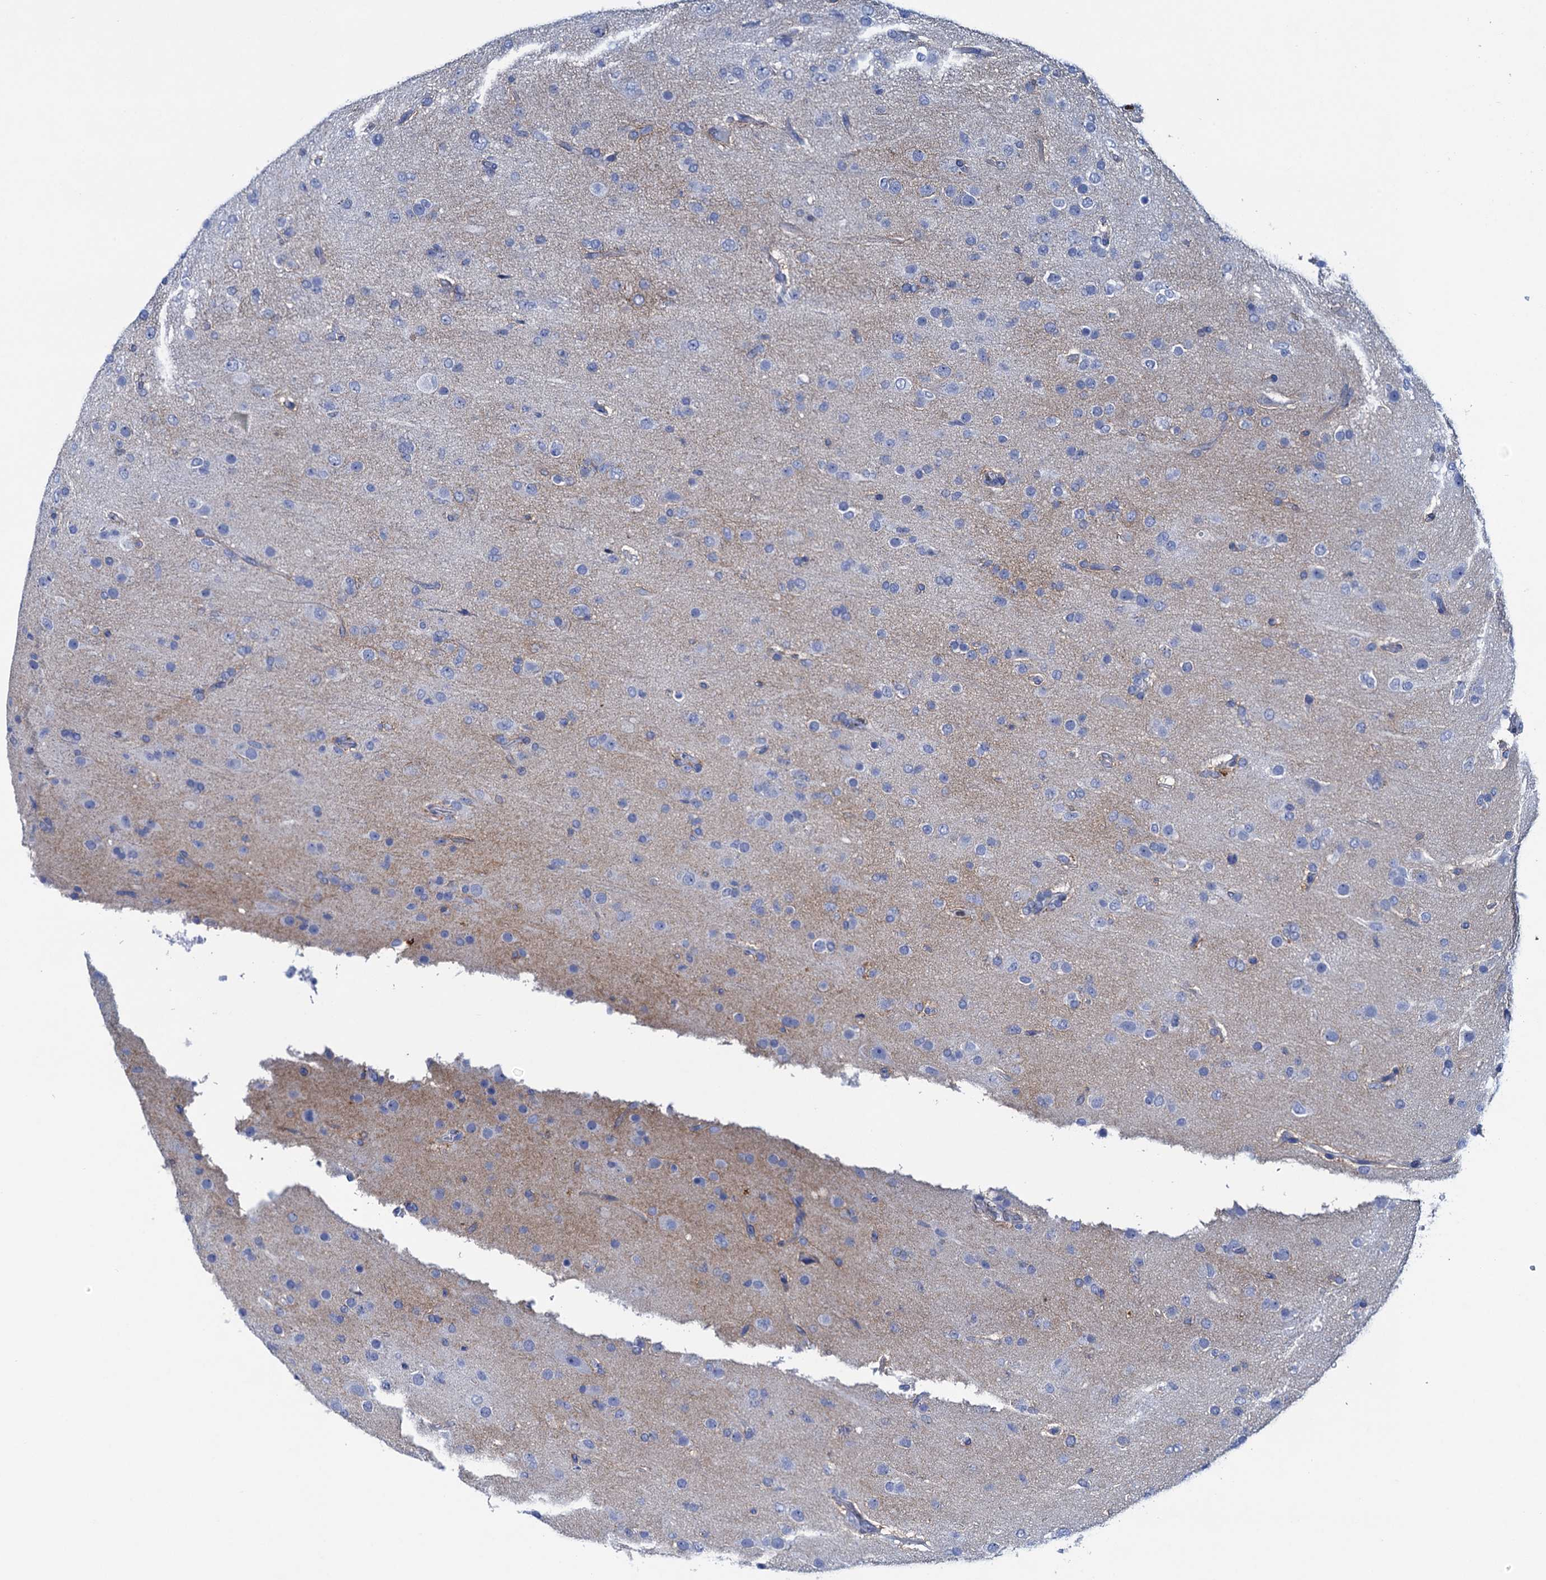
{"staining": {"intensity": "negative", "quantity": "none", "location": "none"}, "tissue": "glioma", "cell_type": "Tumor cells", "image_type": "cancer", "snomed": [{"axis": "morphology", "description": "Glioma, malignant, Low grade"}, {"axis": "topography", "description": "Brain"}], "caption": "A high-resolution image shows immunohistochemistry (IHC) staining of low-grade glioma (malignant), which exhibits no significant positivity in tumor cells.", "gene": "RHCG", "patient": {"sex": "male", "age": 65}}